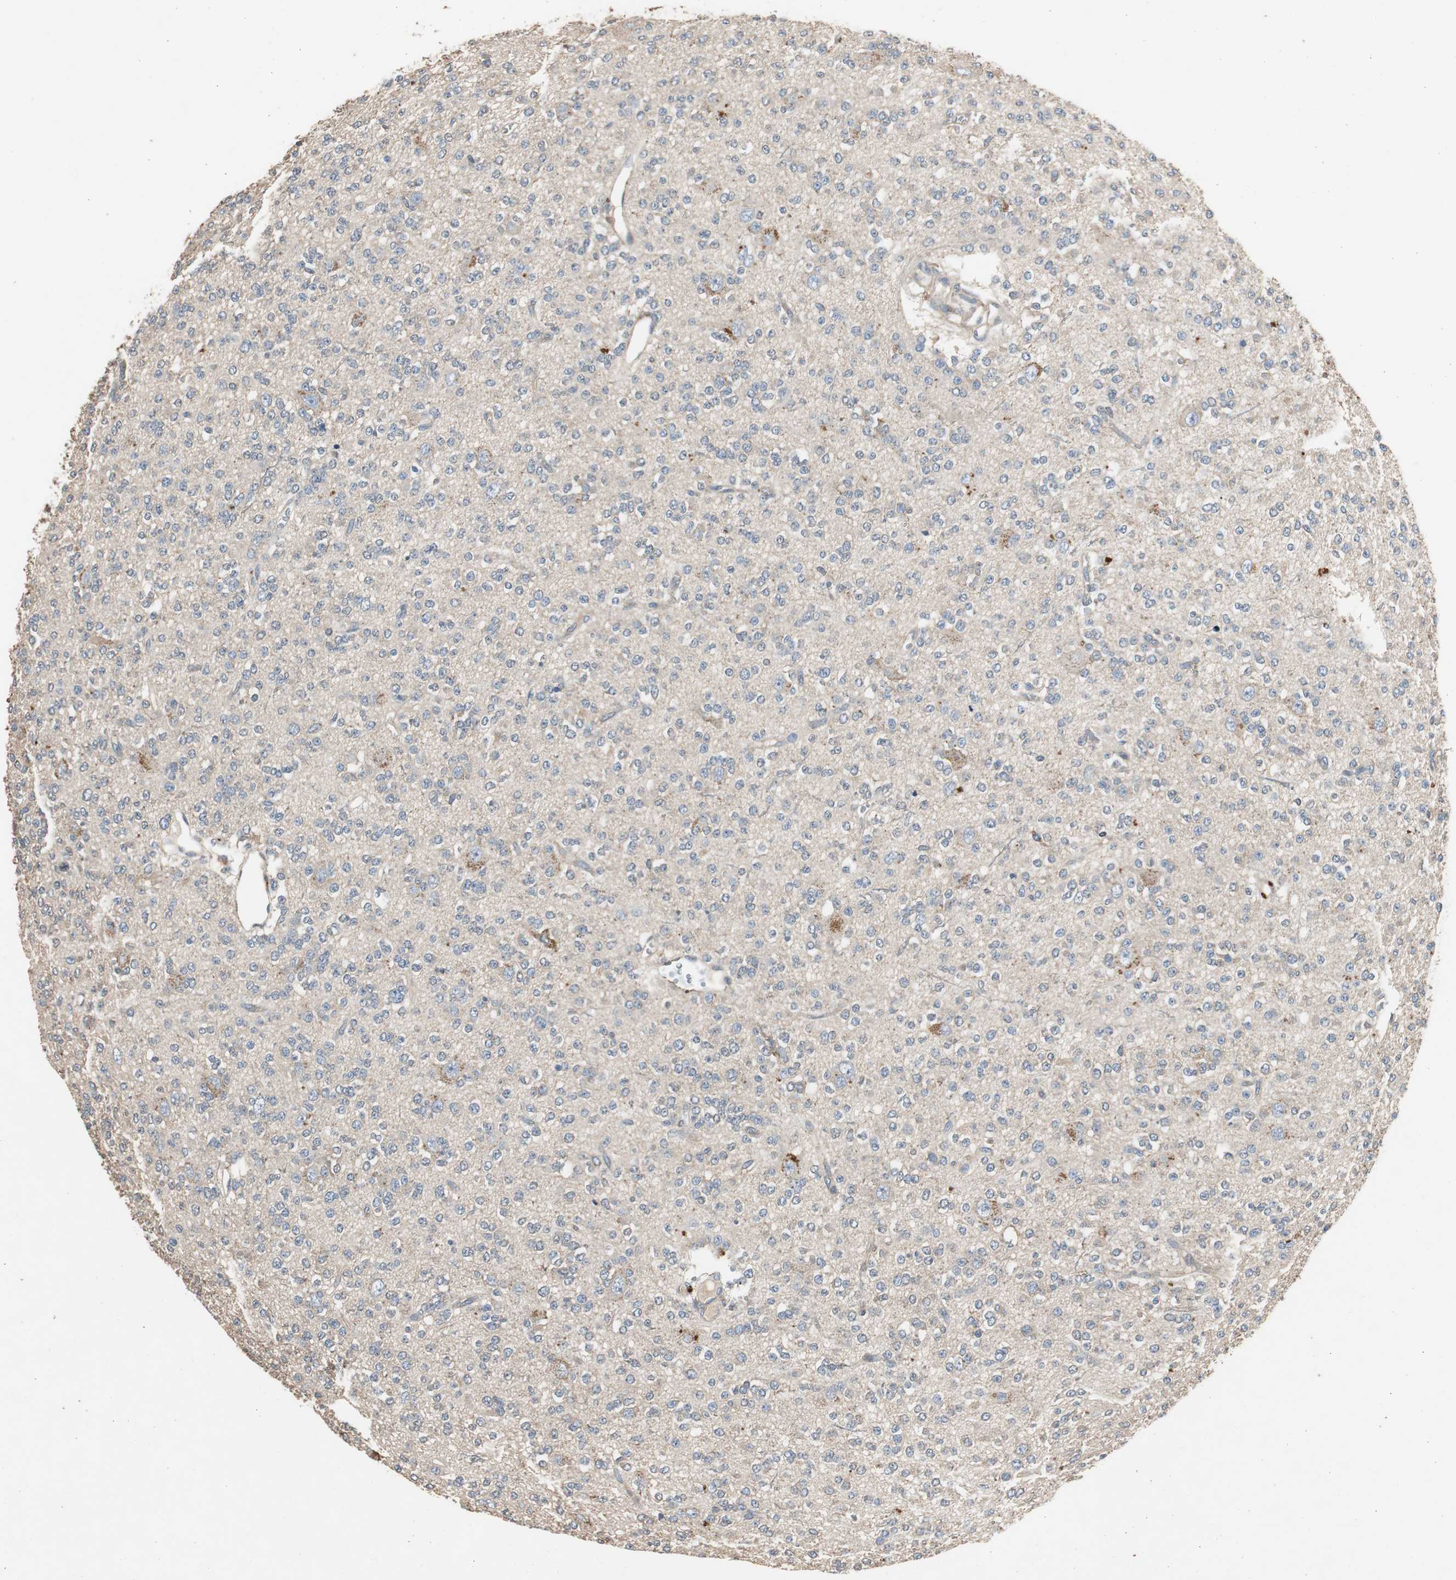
{"staining": {"intensity": "weak", "quantity": "<25%", "location": "cytoplasmic/membranous"}, "tissue": "glioma", "cell_type": "Tumor cells", "image_type": "cancer", "snomed": [{"axis": "morphology", "description": "Glioma, malignant, Low grade"}, {"axis": "topography", "description": "Brain"}], "caption": "An immunohistochemistry (IHC) photomicrograph of glioma is shown. There is no staining in tumor cells of glioma.", "gene": "TNFRSF14", "patient": {"sex": "male", "age": 38}}